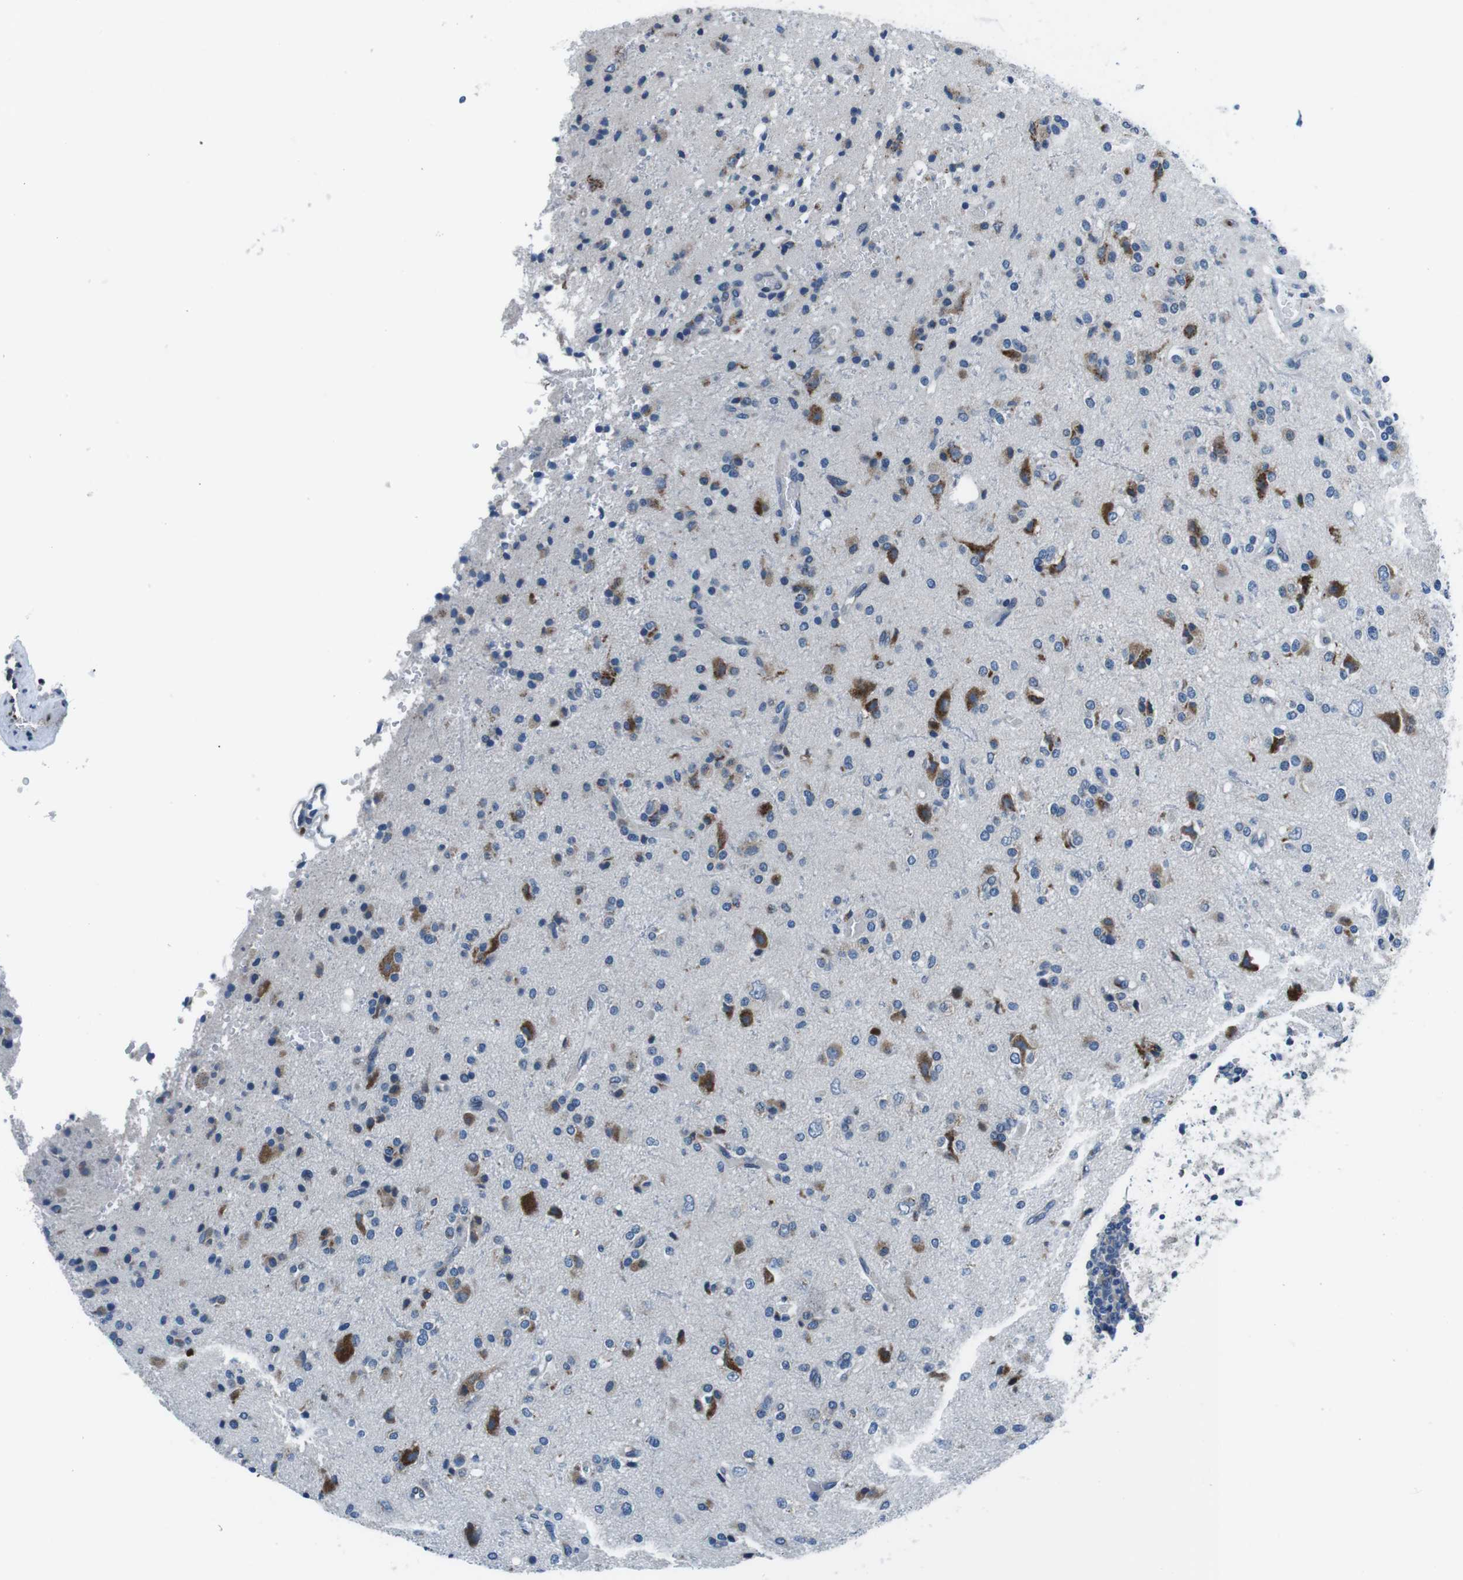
{"staining": {"intensity": "moderate", "quantity": "25%-75%", "location": "cytoplasmic/membranous"}, "tissue": "glioma", "cell_type": "Tumor cells", "image_type": "cancer", "snomed": [{"axis": "morphology", "description": "Glioma, malignant, High grade"}, {"axis": "topography", "description": "Brain"}], "caption": "The photomicrograph displays a brown stain indicating the presence of a protein in the cytoplasmic/membranous of tumor cells in glioma.", "gene": "NUCB2", "patient": {"sex": "male", "age": 47}}